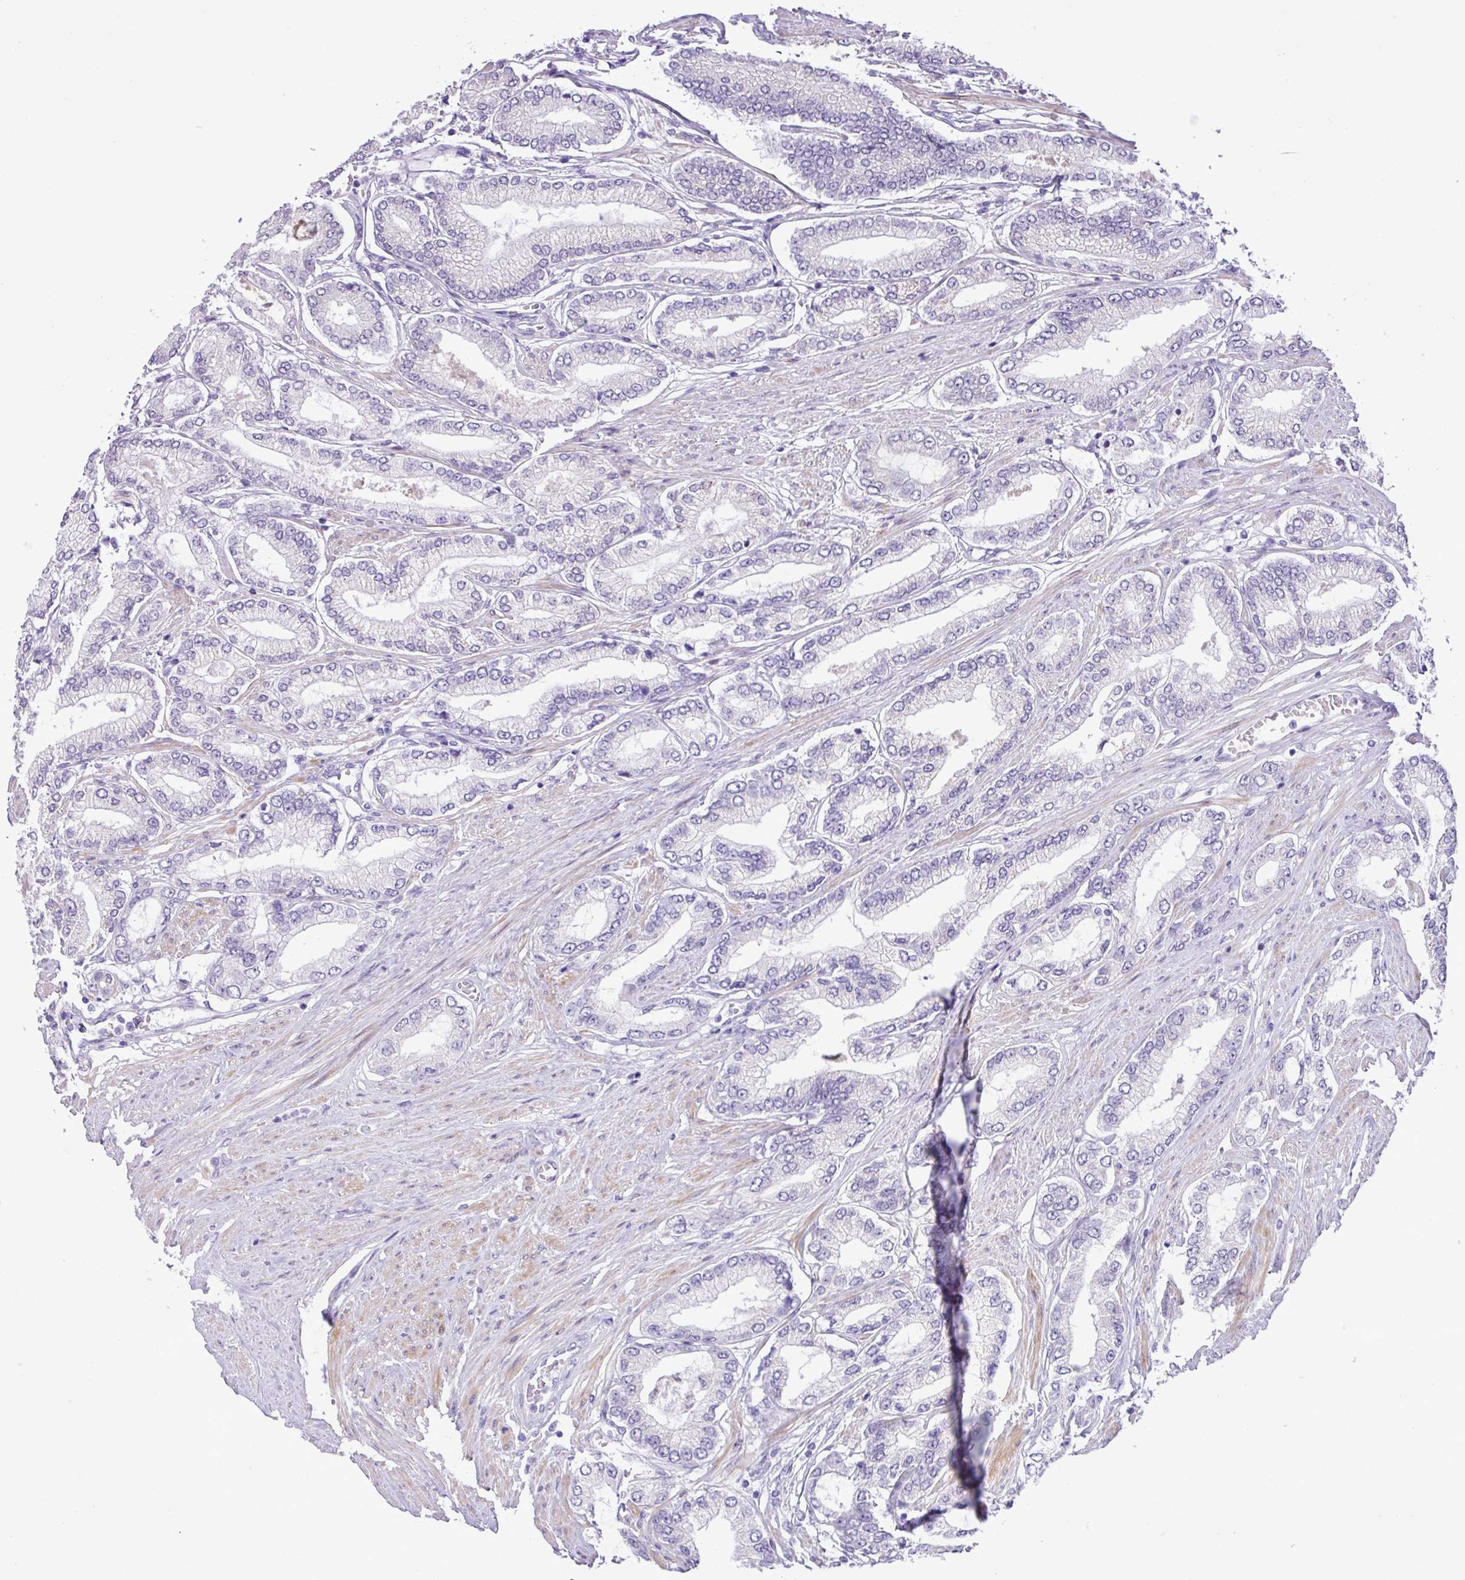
{"staining": {"intensity": "negative", "quantity": "none", "location": "none"}, "tissue": "prostate cancer", "cell_type": "Tumor cells", "image_type": "cancer", "snomed": [{"axis": "morphology", "description": "Adenocarcinoma, Low grade"}, {"axis": "topography", "description": "Prostate"}], "caption": "Human prostate cancer stained for a protein using immunohistochemistry (IHC) reveals no expression in tumor cells.", "gene": "YLPM1", "patient": {"sex": "male", "age": 63}}